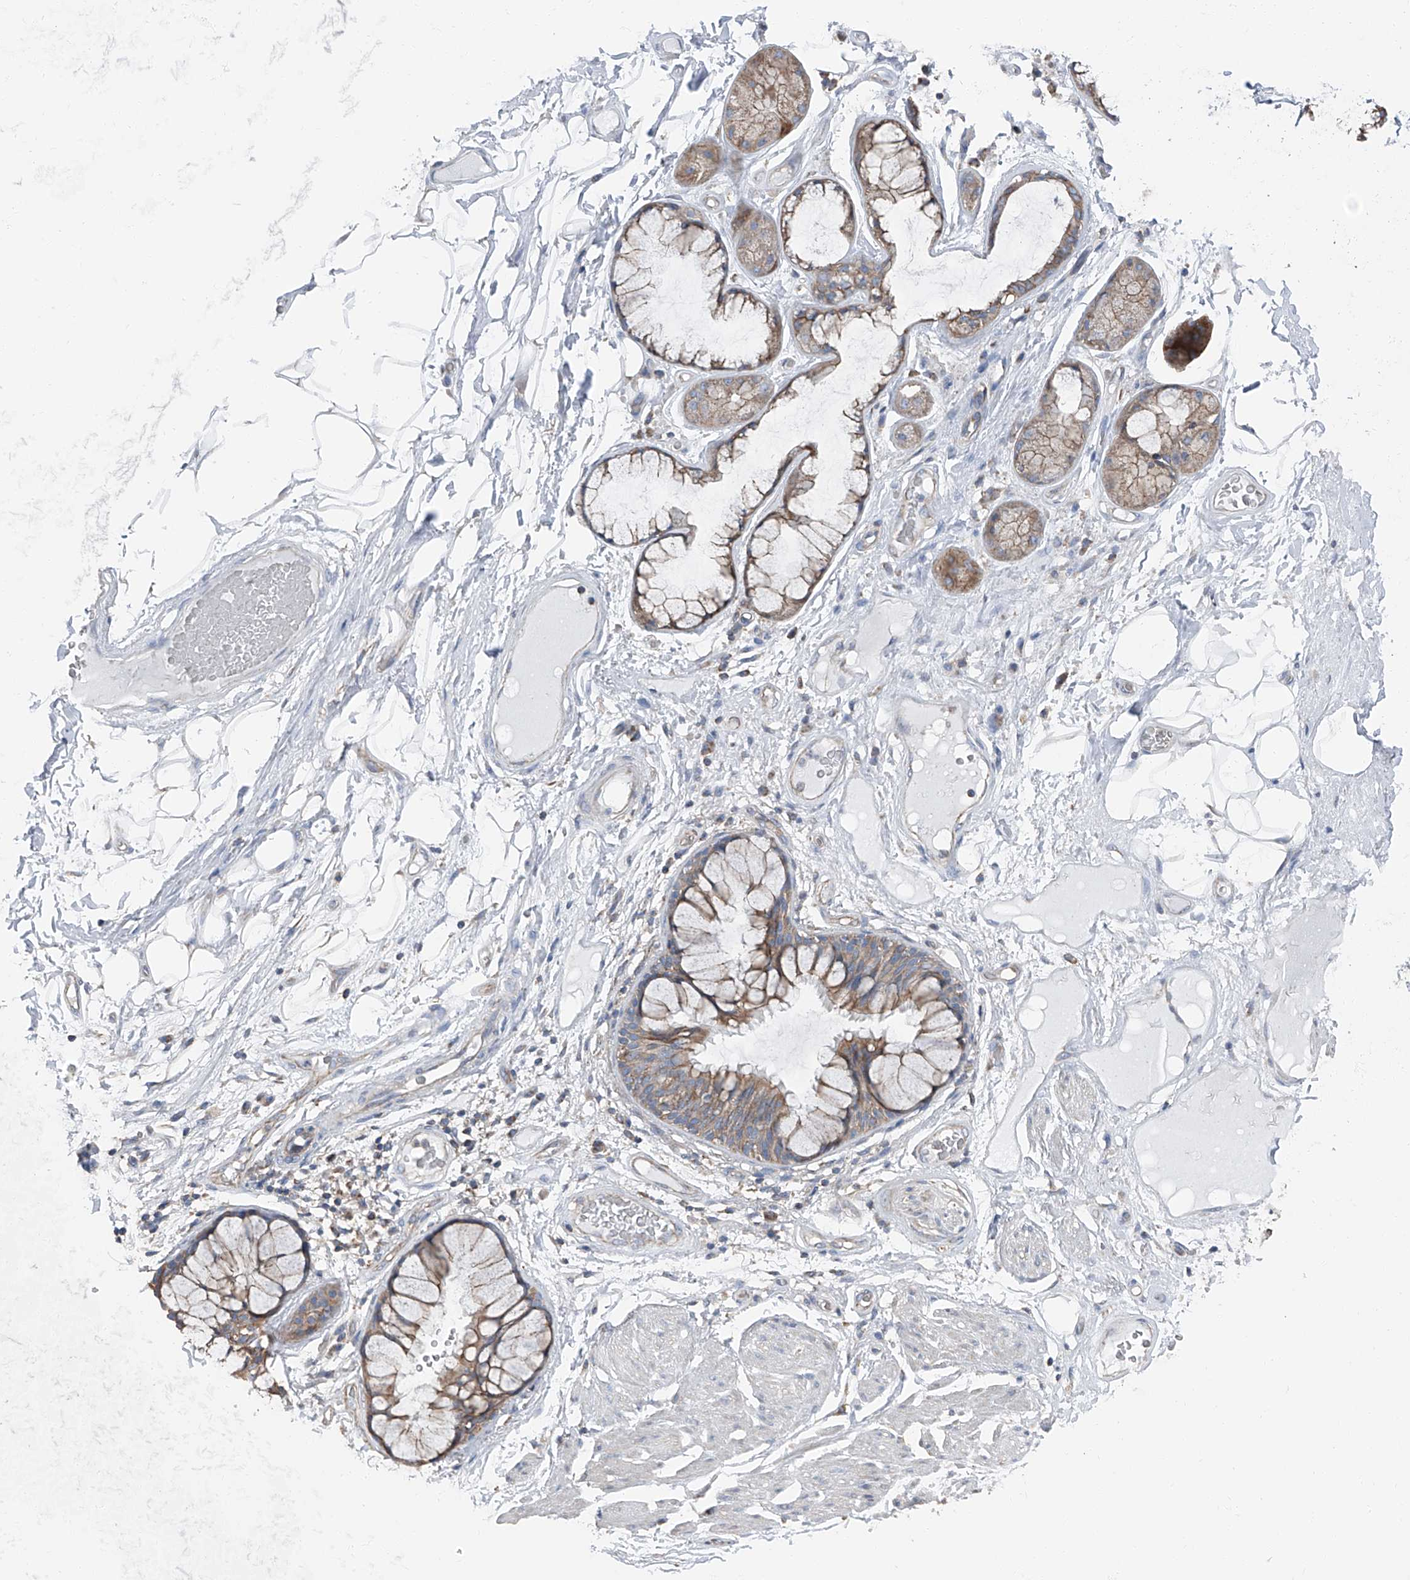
{"staining": {"intensity": "negative", "quantity": "none", "location": "none"}, "tissue": "adipose tissue", "cell_type": "Adipocytes", "image_type": "normal", "snomed": [{"axis": "morphology", "description": "Normal tissue, NOS"}, {"axis": "topography", "description": "Bronchus"}], "caption": "Micrograph shows no significant protein staining in adipocytes of unremarkable adipose tissue.", "gene": "GPR142", "patient": {"sex": "male", "age": 66}}